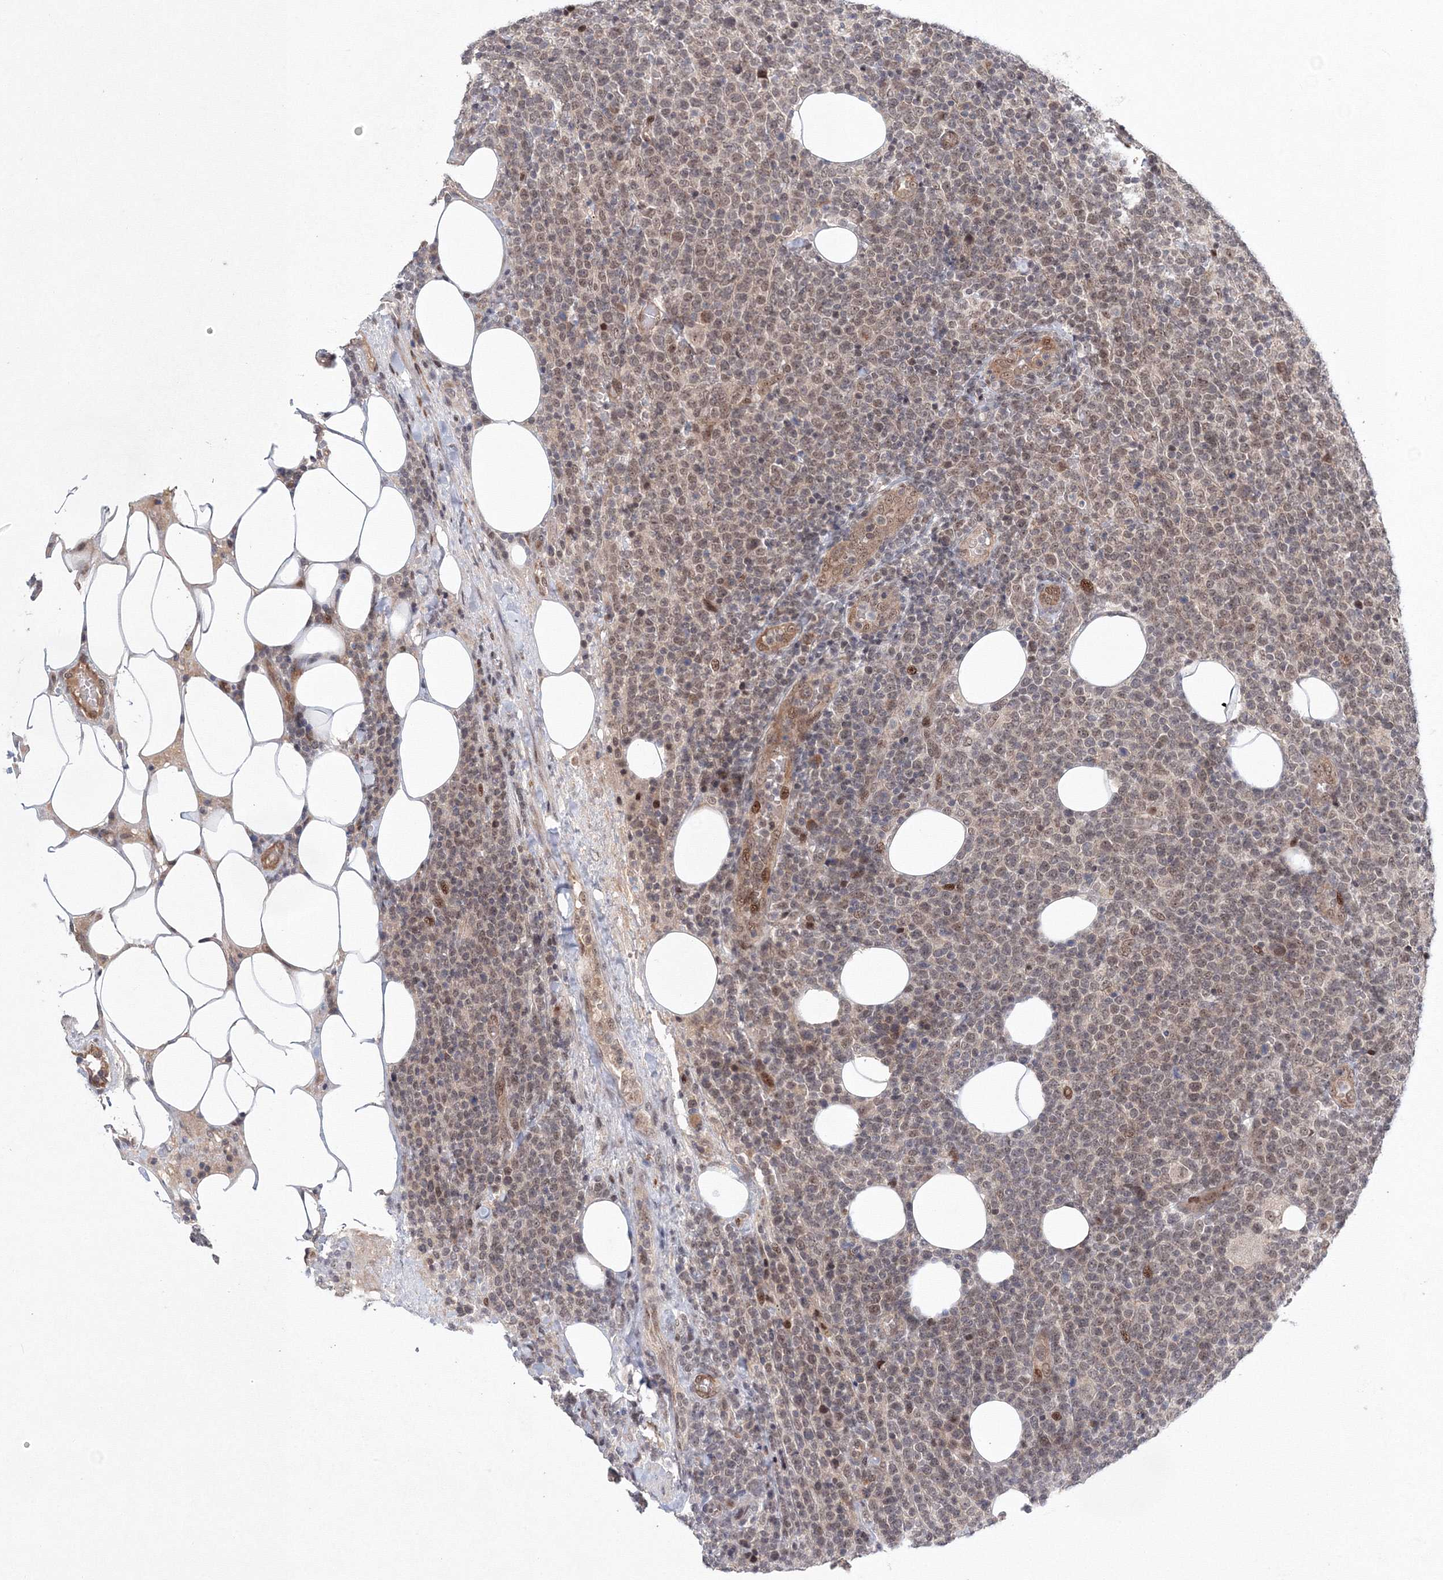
{"staining": {"intensity": "moderate", "quantity": "25%-75%", "location": "nuclear"}, "tissue": "lymphoma", "cell_type": "Tumor cells", "image_type": "cancer", "snomed": [{"axis": "morphology", "description": "Malignant lymphoma, non-Hodgkin's type, High grade"}, {"axis": "topography", "description": "Lymph node"}], "caption": "Malignant lymphoma, non-Hodgkin's type (high-grade) tissue displays moderate nuclear positivity in approximately 25%-75% of tumor cells, visualized by immunohistochemistry. The staining was performed using DAB, with brown indicating positive protein expression. Nuclei are stained blue with hematoxylin.", "gene": "NOA1", "patient": {"sex": "male", "age": 61}}